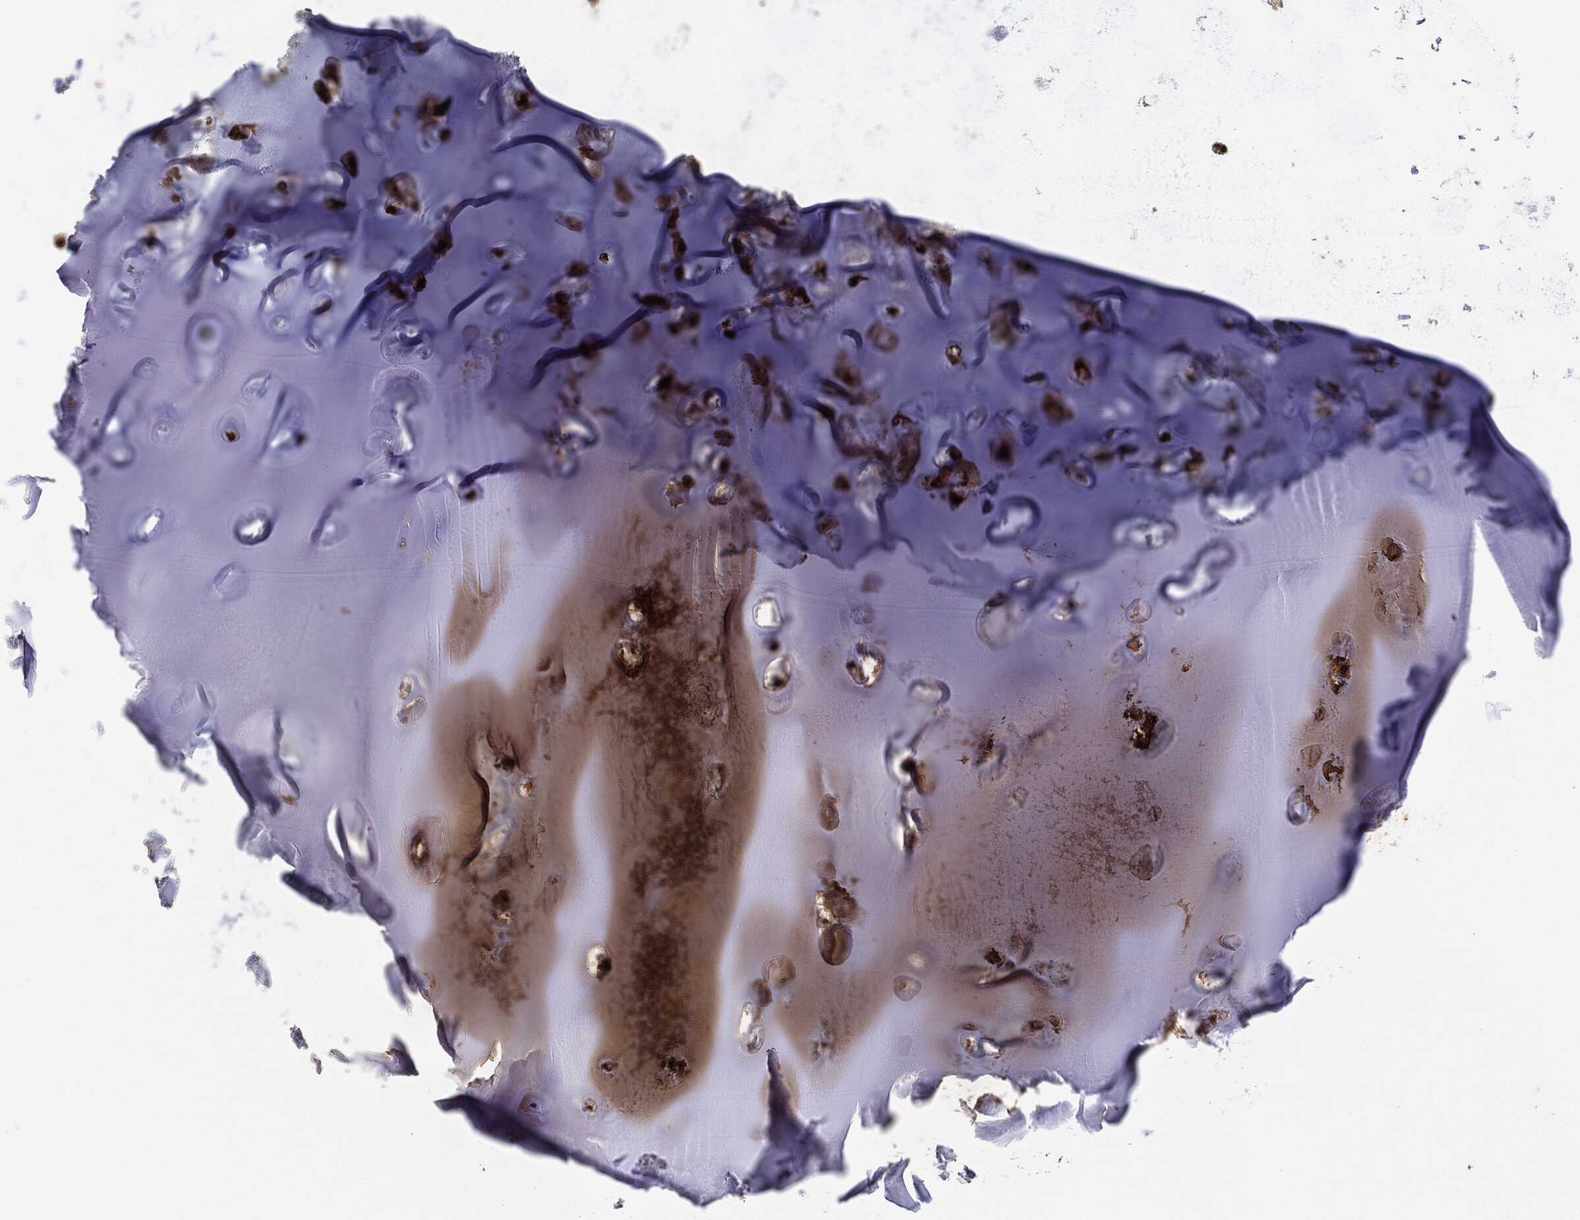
{"staining": {"intensity": "strong", "quantity": ">75%", "location": "nuclear"}, "tissue": "soft tissue", "cell_type": "Chondrocytes", "image_type": "normal", "snomed": [{"axis": "morphology", "description": "Normal tissue, NOS"}, {"axis": "topography", "description": "Cartilage tissue"}], "caption": "Immunohistochemical staining of normal human soft tissue shows strong nuclear protein staining in approximately >75% of chondrocytes. The staining is performed using DAB brown chromogen to label protein expression. The nuclei are counter-stained blue using hematoxylin.", "gene": "PDK1", "patient": {"sex": "male", "age": 81}}